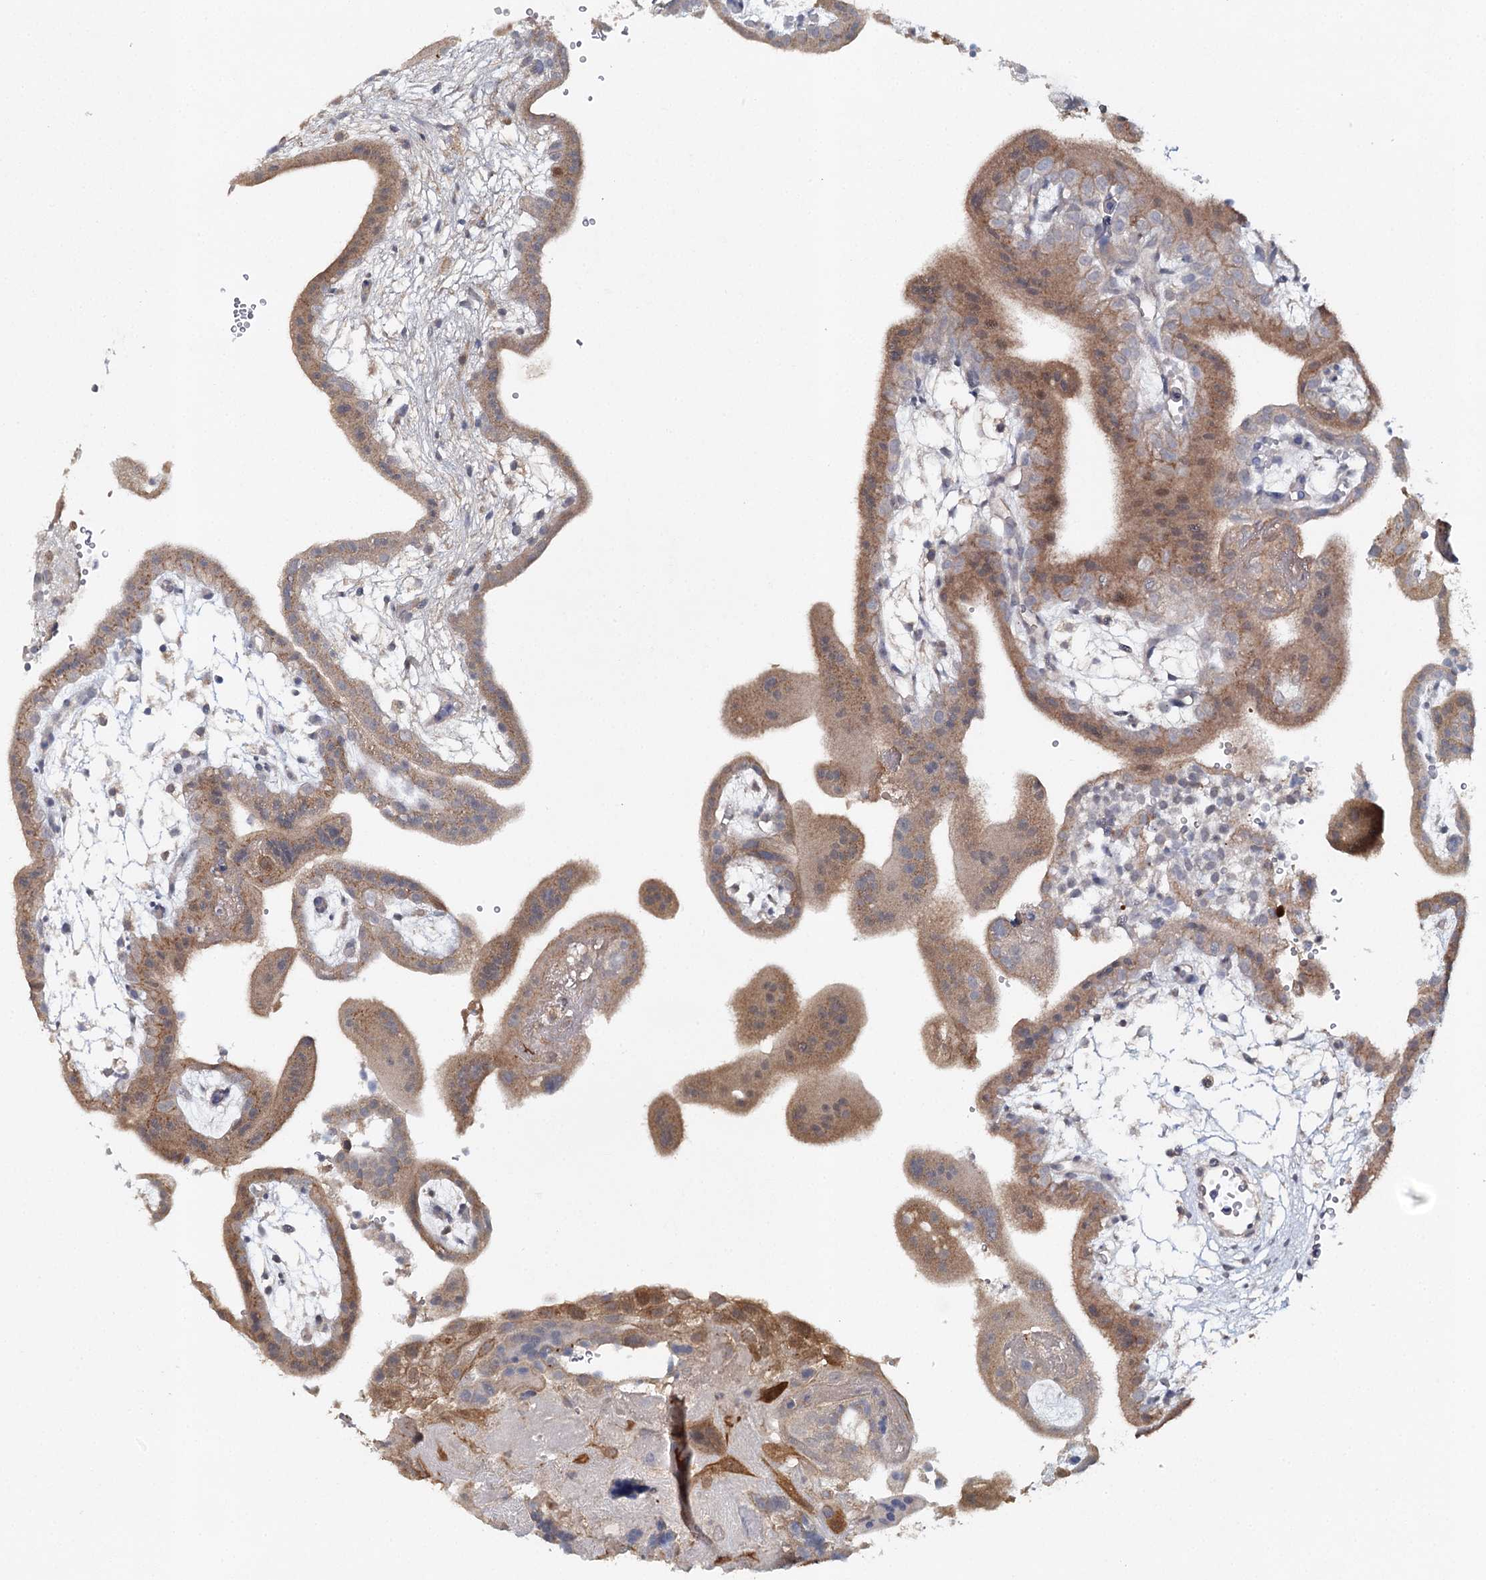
{"staining": {"intensity": "moderate", "quantity": "<25%", "location": "cytoplasmic/membranous"}, "tissue": "placenta", "cell_type": "Trophoblastic cells", "image_type": "normal", "snomed": [{"axis": "morphology", "description": "Normal tissue, NOS"}, {"axis": "topography", "description": "Placenta"}], "caption": "About <25% of trophoblastic cells in unremarkable human placenta reveal moderate cytoplasmic/membranous protein staining as visualized by brown immunohistochemical staining.", "gene": "SLC41A2", "patient": {"sex": "female", "age": 18}}